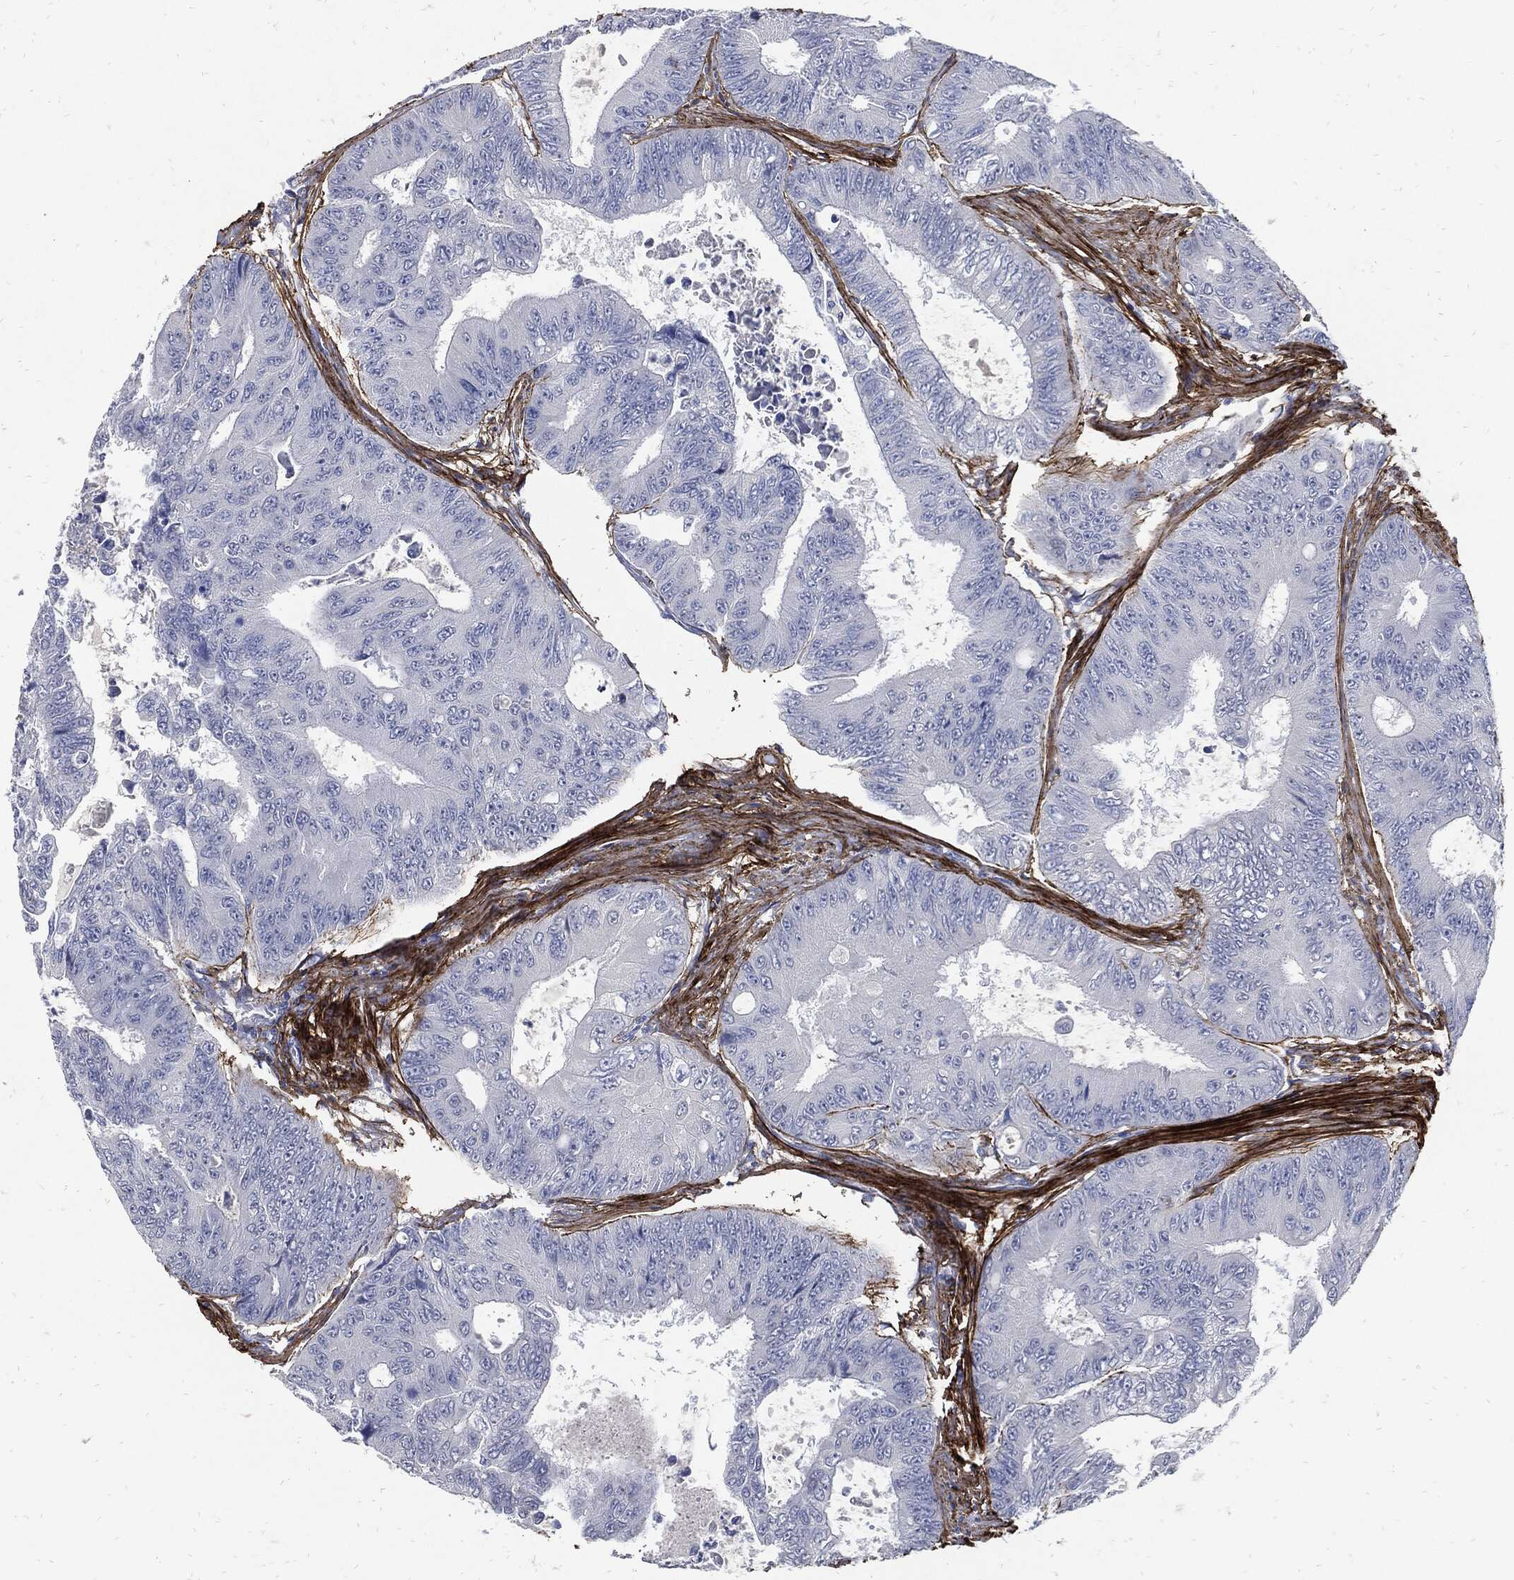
{"staining": {"intensity": "negative", "quantity": "none", "location": "none"}, "tissue": "colorectal cancer", "cell_type": "Tumor cells", "image_type": "cancer", "snomed": [{"axis": "morphology", "description": "Adenocarcinoma, NOS"}, {"axis": "topography", "description": "Colon"}], "caption": "A photomicrograph of adenocarcinoma (colorectal) stained for a protein exhibits no brown staining in tumor cells. (Stains: DAB (3,3'-diaminobenzidine) IHC with hematoxylin counter stain, Microscopy: brightfield microscopy at high magnification).", "gene": "FBN1", "patient": {"sex": "female", "age": 48}}